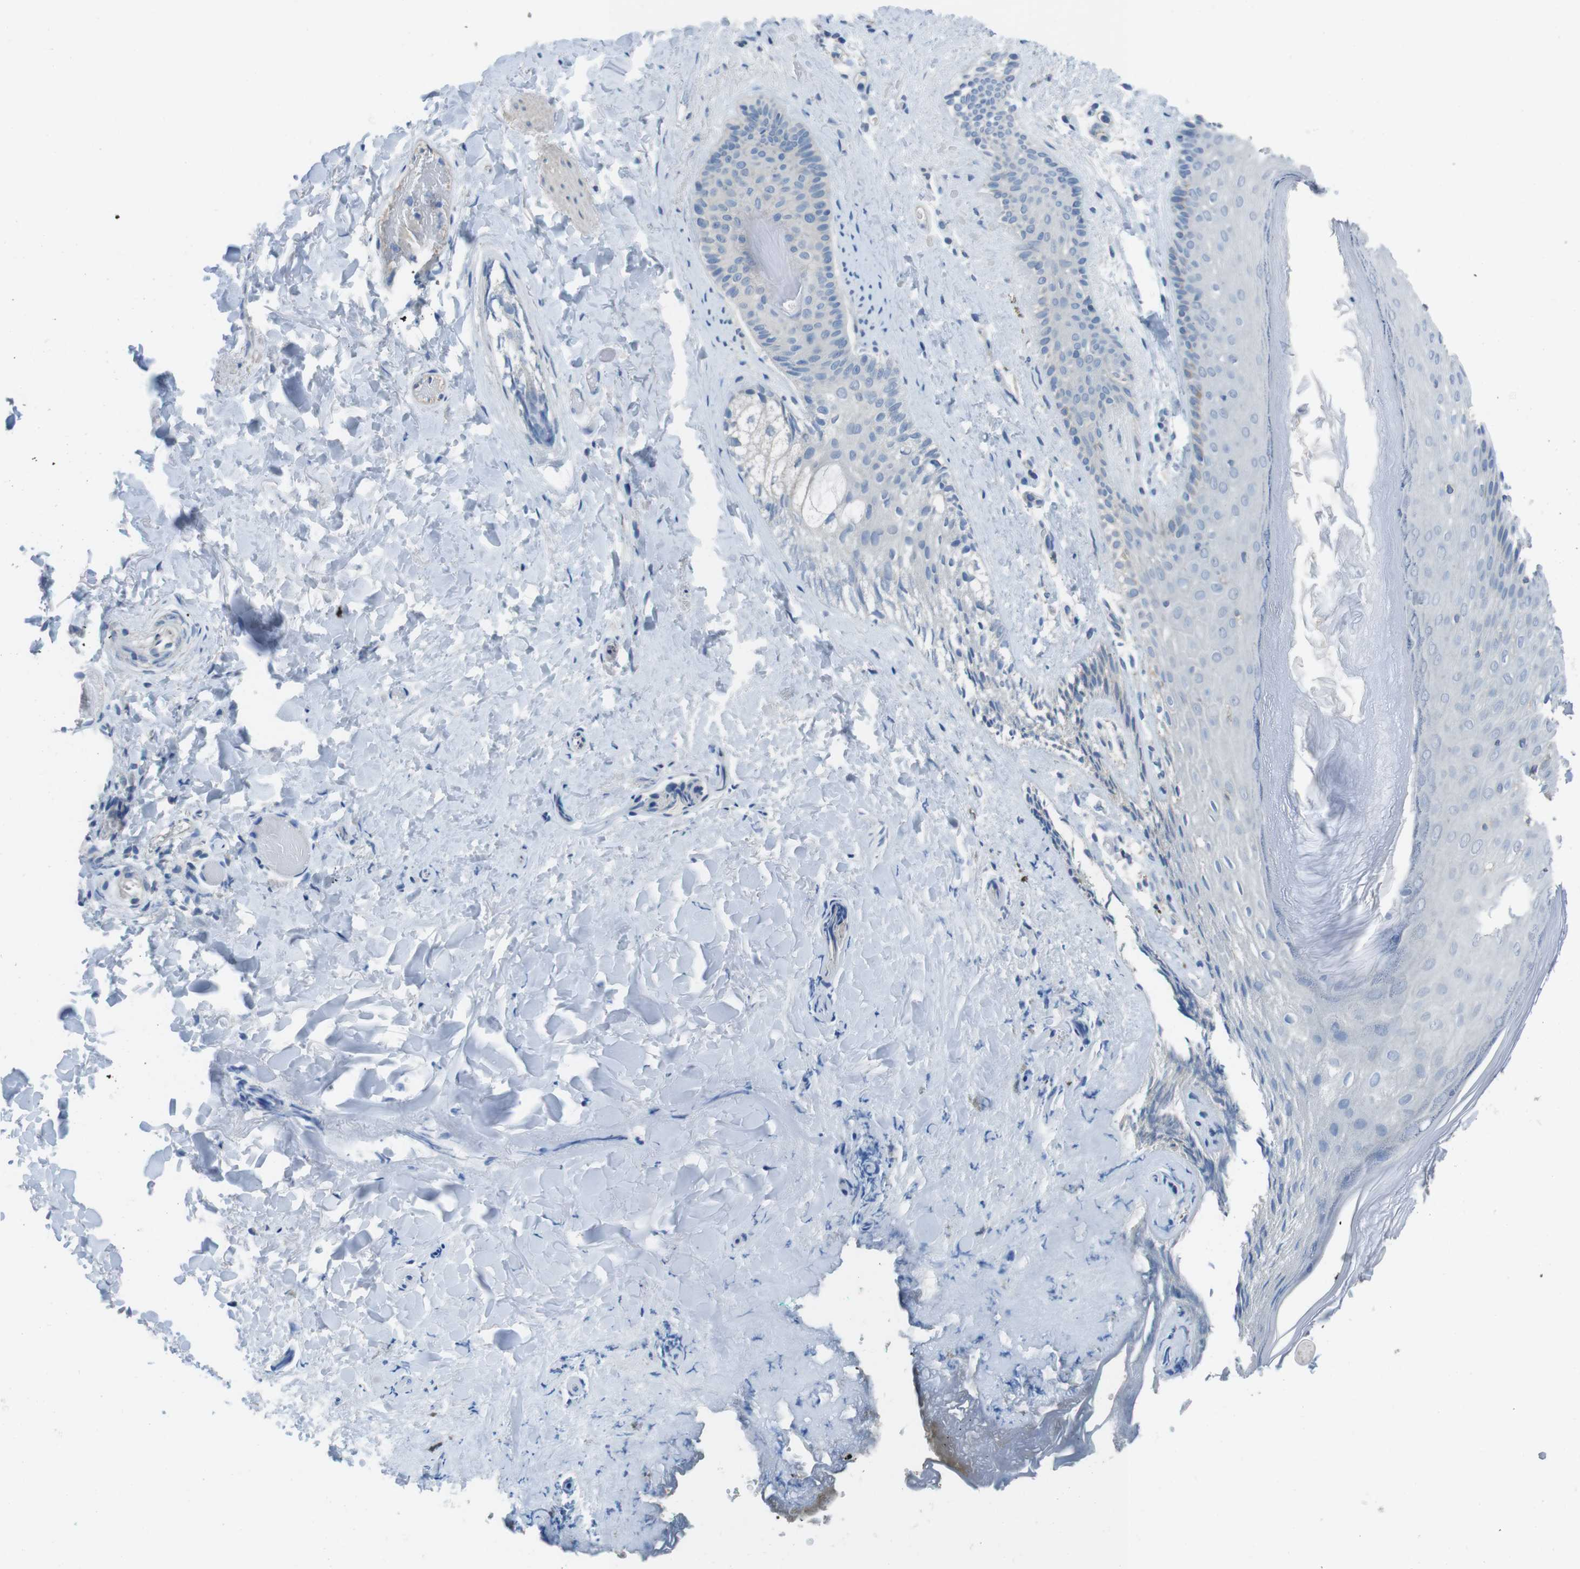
{"staining": {"intensity": "negative", "quantity": "none", "location": "none"}, "tissue": "skin", "cell_type": "Epidermal cells", "image_type": "normal", "snomed": [{"axis": "morphology", "description": "Normal tissue, NOS"}, {"axis": "topography", "description": "Anal"}], "caption": "Human skin stained for a protein using immunohistochemistry shows no positivity in epidermal cells.", "gene": "CYP2C19", "patient": {"sex": "male", "age": 74}}